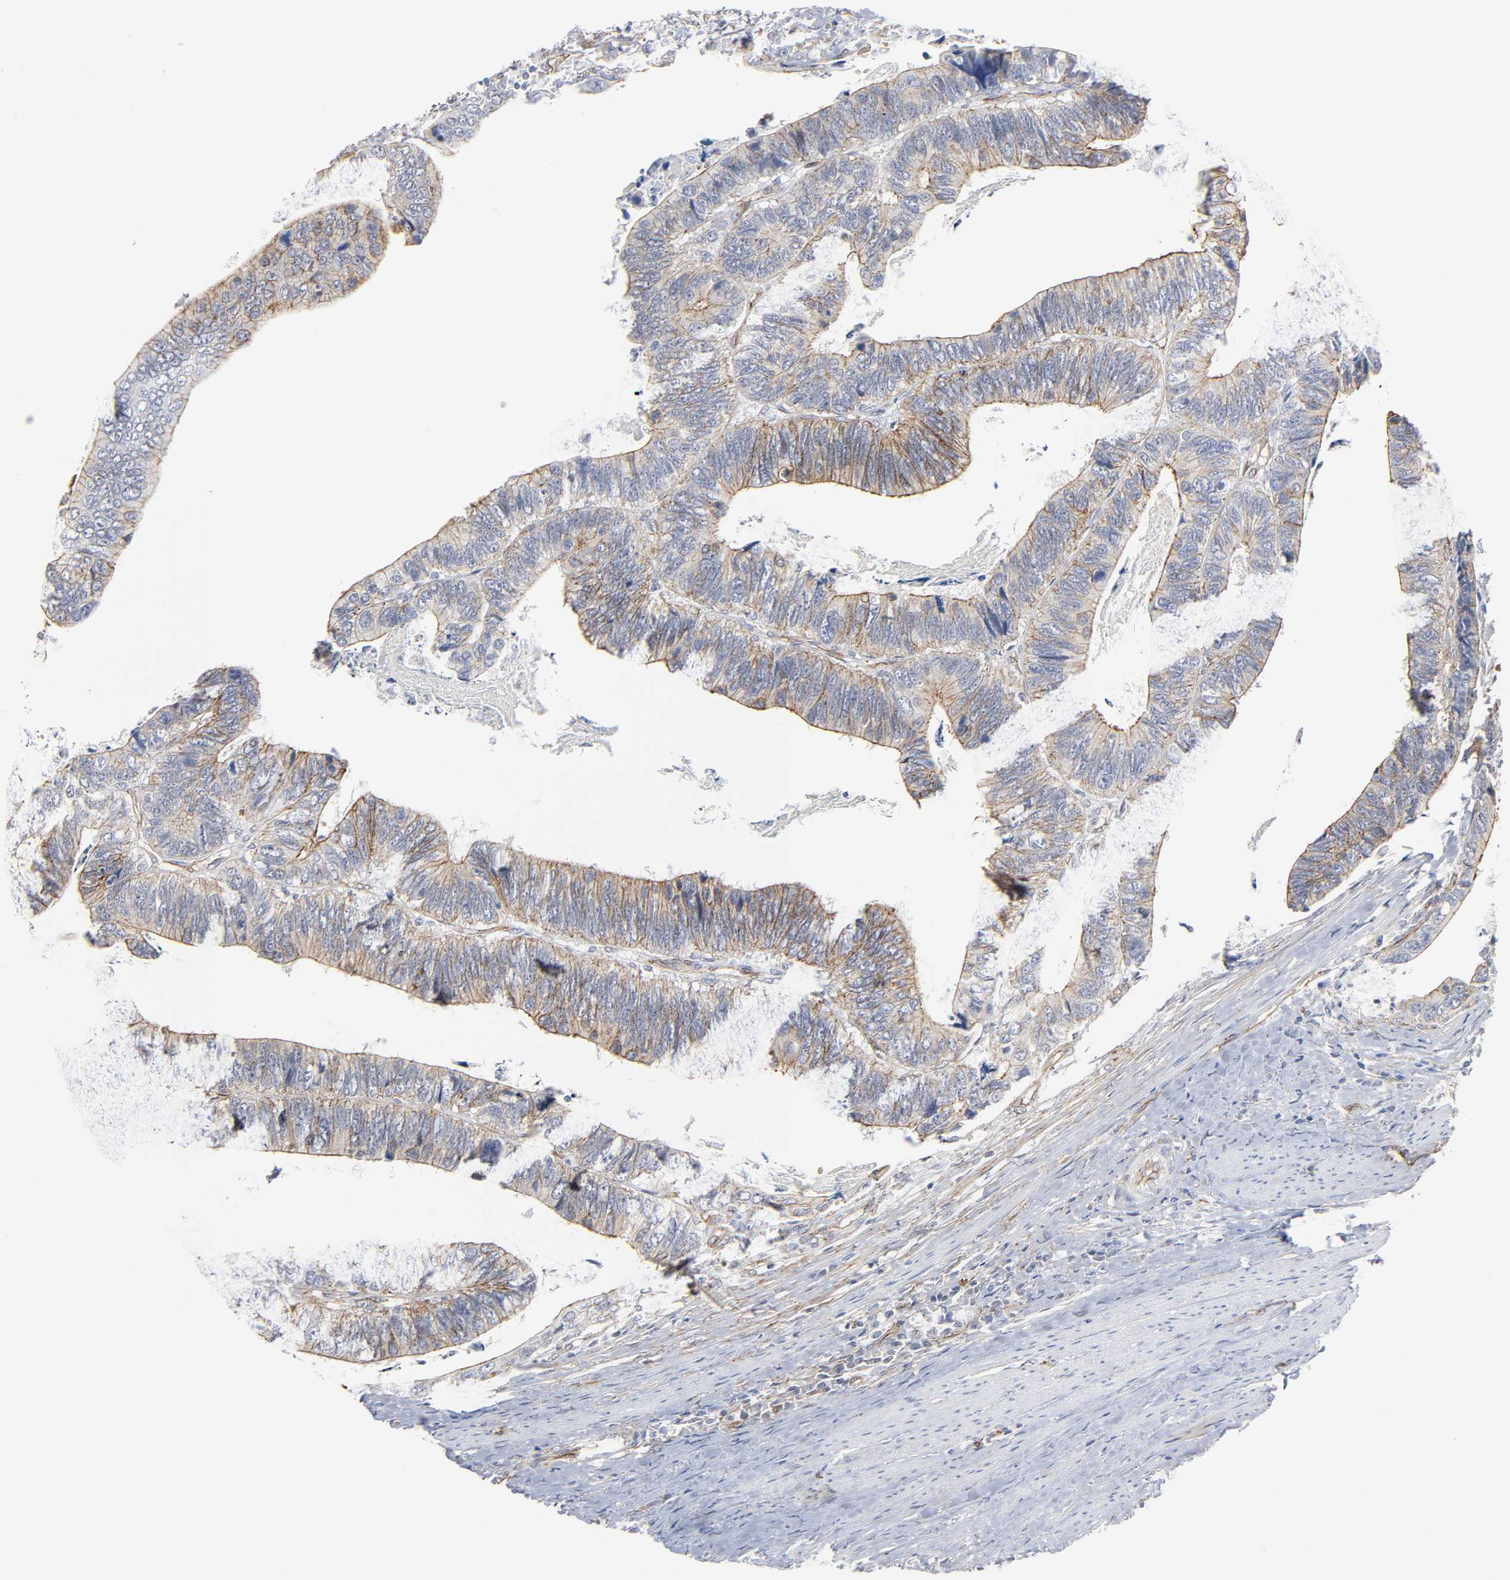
{"staining": {"intensity": "moderate", "quantity": ">75%", "location": "cytoplasmic/membranous"}, "tissue": "colorectal cancer", "cell_type": "Tumor cells", "image_type": "cancer", "snomed": [{"axis": "morphology", "description": "Adenocarcinoma, NOS"}, {"axis": "topography", "description": "Colon"}], "caption": "An immunohistochemistry (IHC) histopathology image of neoplastic tissue is shown. Protein staining in brown shows moderate cytoplasmic/membranous positivity in colorectal cancer (adenocarcinoma) within tumor cells. (IHC, brightfield microscopy, high magnification).", "gene": "SPTAN1", "patient": {"sex": "male", "age": 72}}